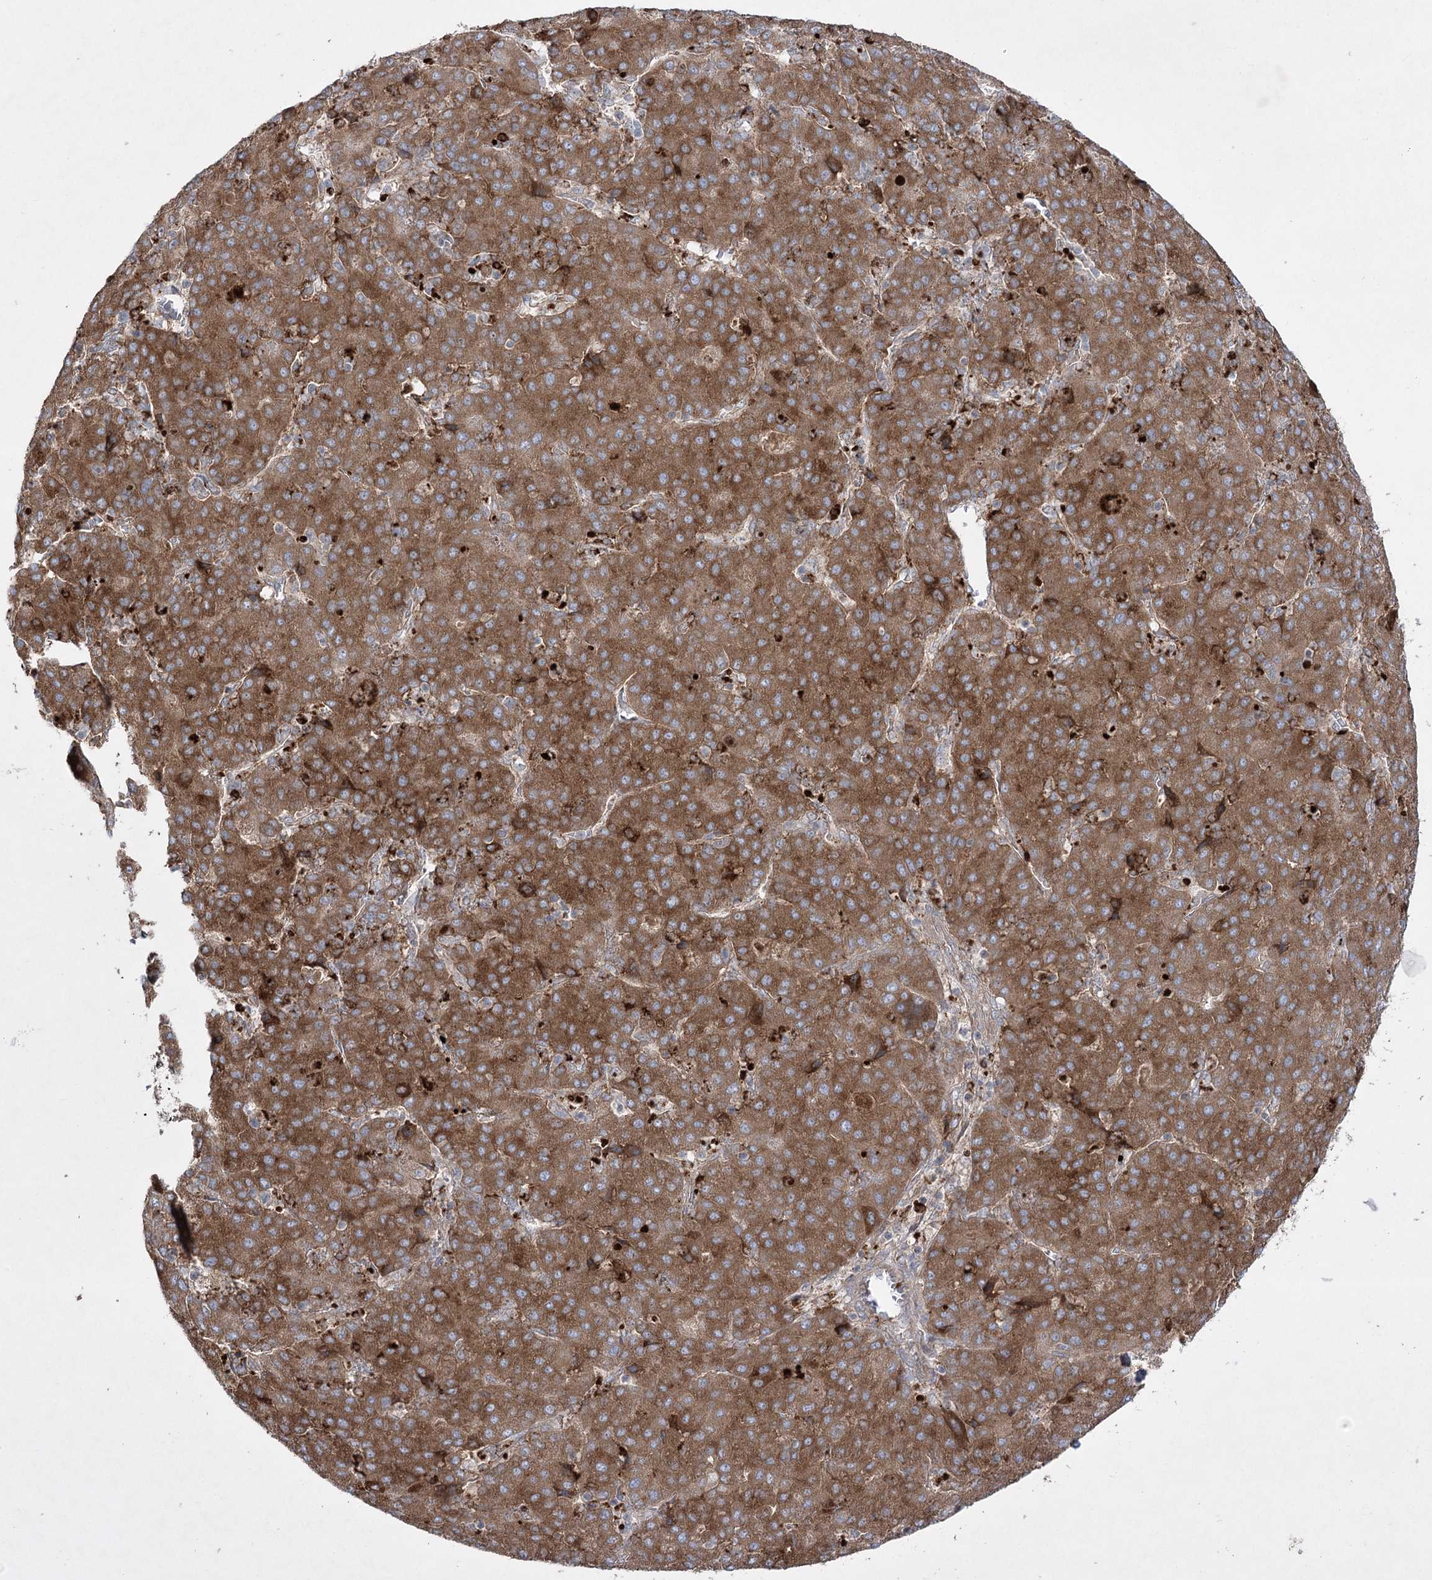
{"staining": {"intensity": "moderate", "quantity": ">75%", "location": "cytoplasmic/membranous"}, "tissue": "liver cancer", "cell_type": "Tumor cells", "image_type": "cancer", "snomed": [{"axis": "morphology", "description": "Carcinoma, Hepatocellular, NOS"}, {"axis": "topography", "description": "Liver"}], "caption": "Immunohistochemical staining of liver hepatocellular carcinoma exhibits moderate cytoplasmic/membranous protein positivity in approximately >75% of tumor cells.", "gene": "PLEKHA5", "patient": {"sex": "male", "age": 65}}